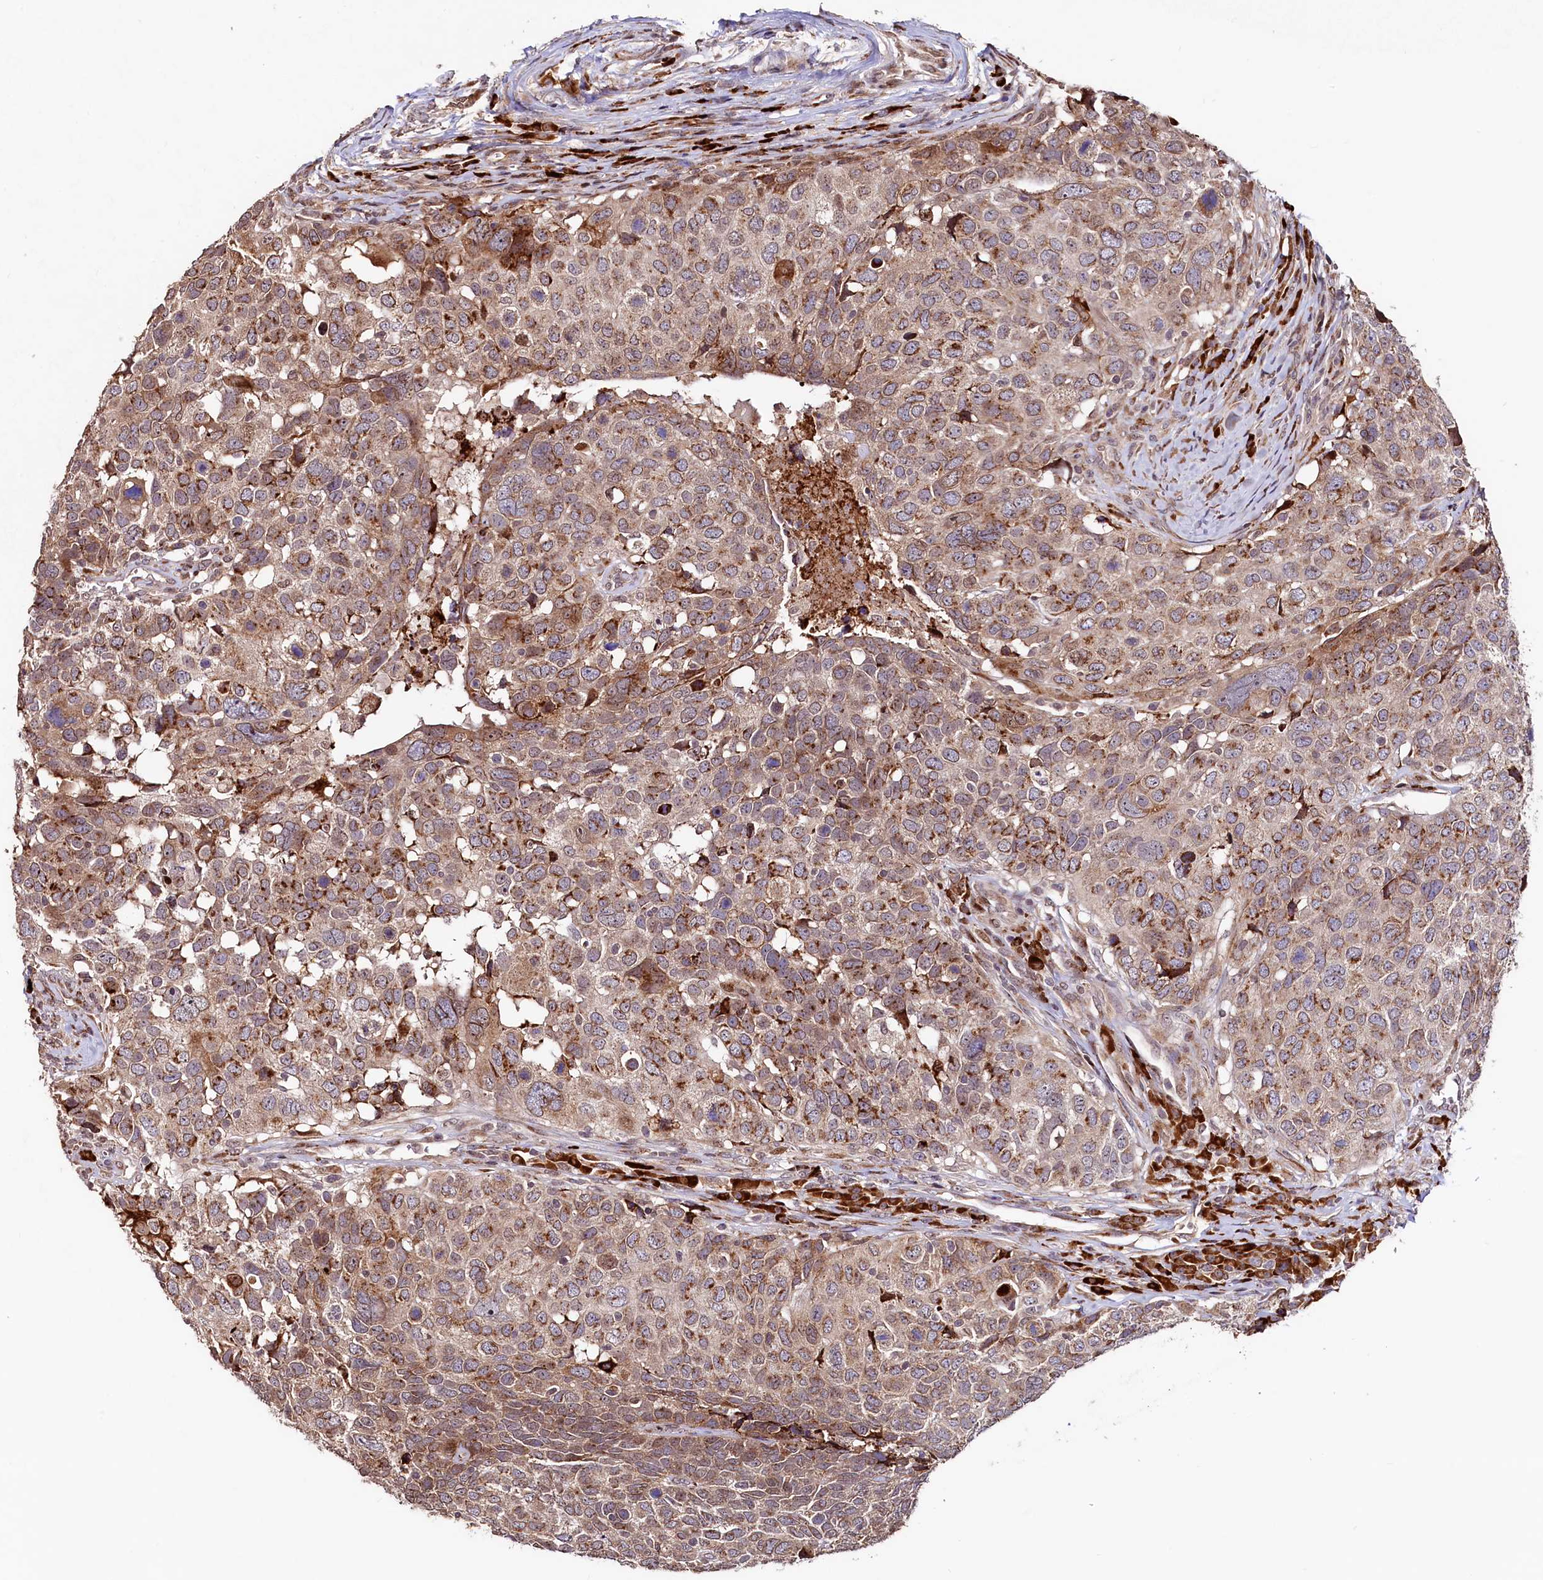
{"staining": {"intensity": "moderate", "quantity": "25%-75%", "location": "cytoplasmic/membranous"}, "tissue": "head and neck cancer", "cell_type": "Tumor cells", "image_type": "cancer", "snomed": [{"axis": "morphology", "description": "Squamous cell carcinoma, NOS"}, {"axis": "topography", "description": "Head-Neck"}], "caption": "Tumor cells show moderate cytoplasmic/membranous positivity in about 25%-75% of cells in head and neck squamous cell carcinoma.", "gene": "C5orf15", "patient": {"sex": "male", "age": 66}}